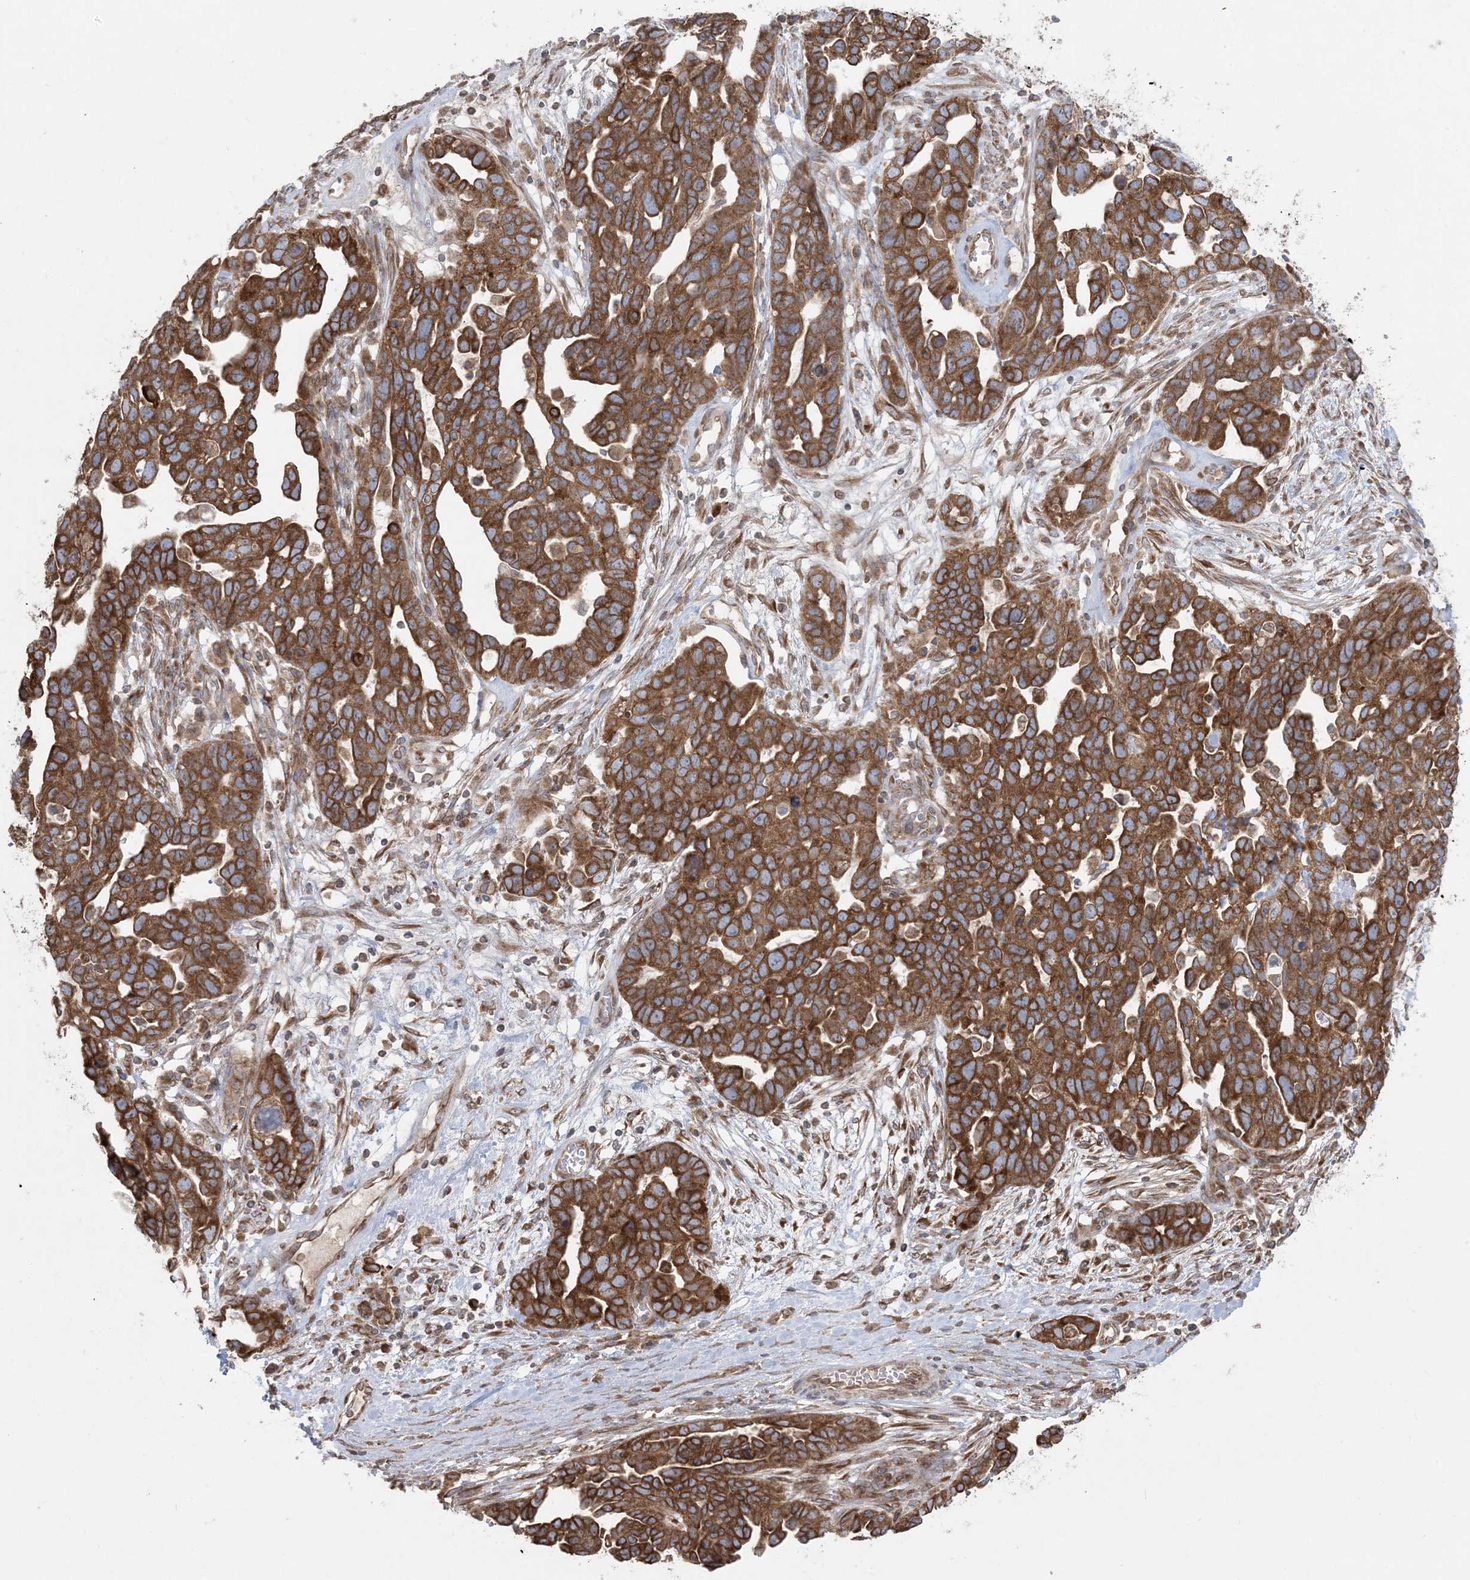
{"staining": {"intensity": "moderate", "quantity": ">75%", "location": "cytoplasmic/membranous"}, "tissue": "ovarian cancer", "cell_type": "Tumor cells", "image_type": "cancer", "snomed": [{"axis": "morphology", "description": "Cystadenocarcinoma, serous, NOS"}, {"axis": "topography", "description": "Ovary"}], "caption": "Immunohistochemical staining of ovarian cancer demonstrates moderate cytoplasmic/membranous protein positivity in approximately >75% of tumor cells.", "gene": "UBXN4", "patient": {"sex": "female", "age": 54}}